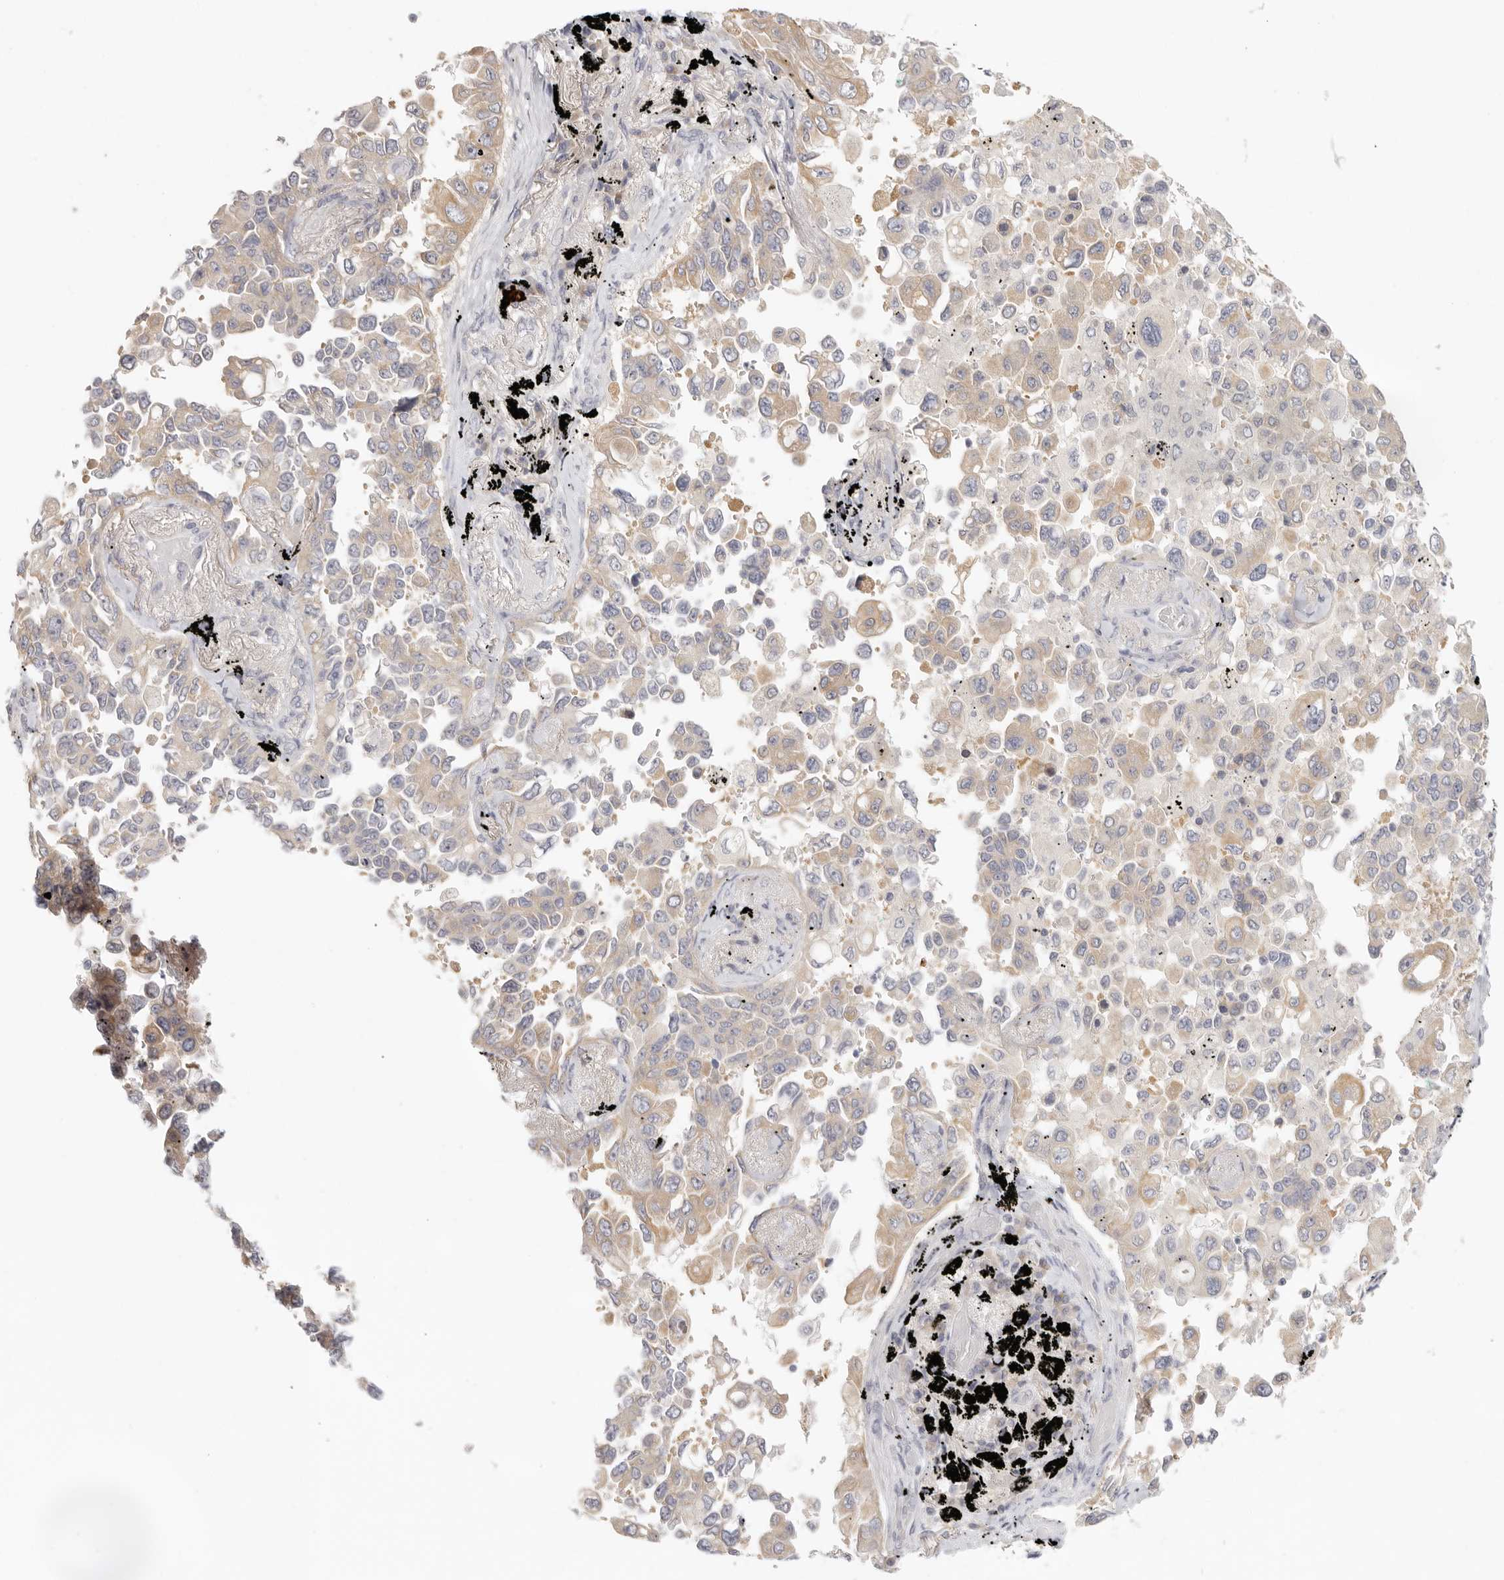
{"staining": {"intensity": "weak", "quantity": "25%-75%", "location": "cytoplasmic/membranous"}, "tissue": "lung cancer", "cell_type": "Tumor cells", "image_type": "cancer", "snomed": [{"axis": "morphology", "description": "Adenocarcinoma, NOS"}, {"axis": "topography", "description": "Lung"}], "caption": "This micrograph exhibits adenocarcinoma (lung) stained with immunohistochemistry to label a protein in brown. The cytoplasmic/membranous of tumor cells show weak positivity for the protein. Nuclei are counter-stained blue.", "gene": "AHDC1", "patient": {"sex": "female", "age": 67}}